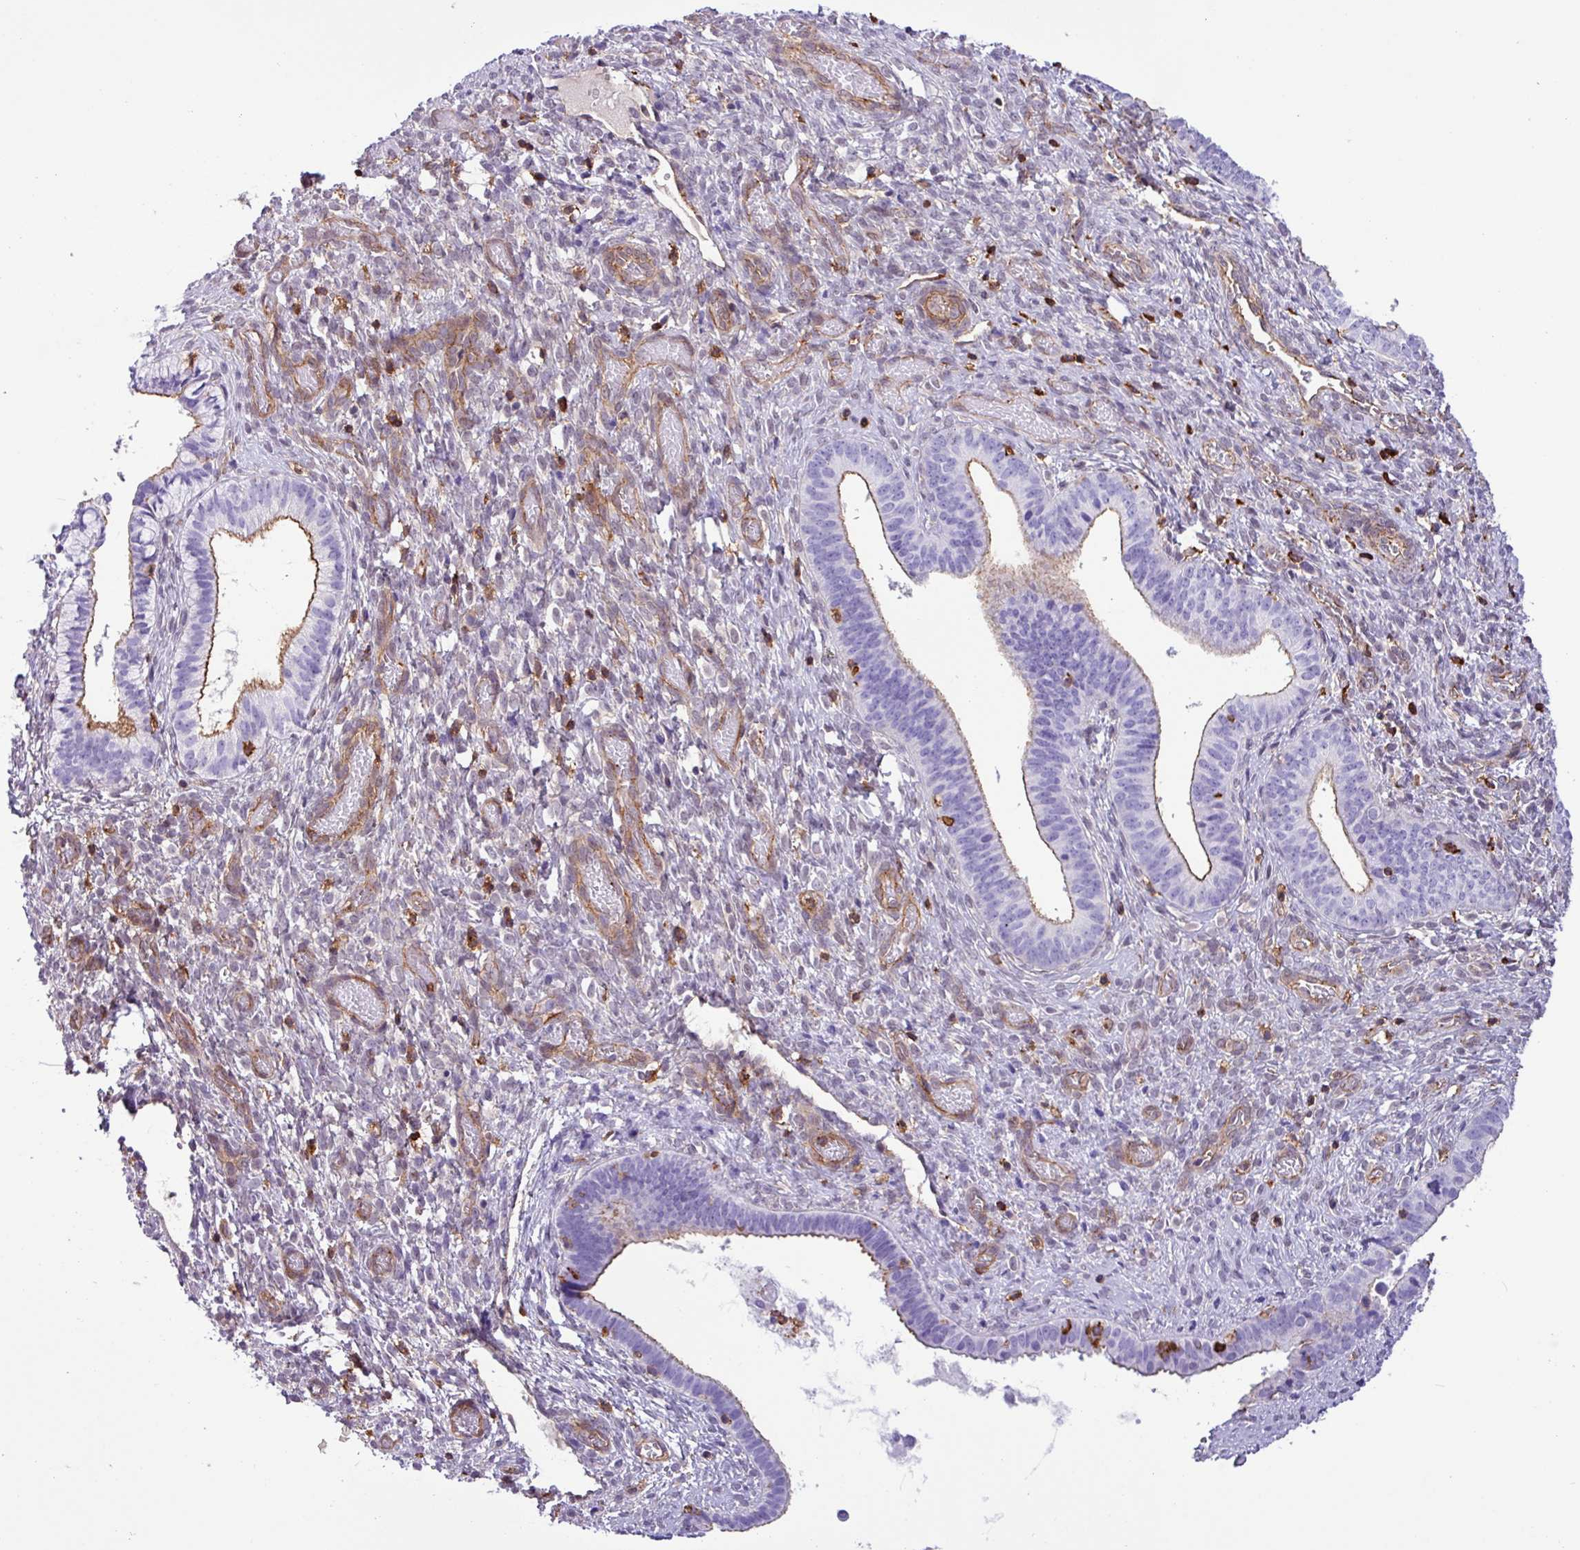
{"staining": {"intensity": "weak", "quantity": "<25%", "location": "cytoplasmic/membranous"}, "tissue": "cervical cancer", "cell_type": "Tumor cells", "image_type": "cancer", "snomed": [{"axis": "morphology", "description": "Squamous cell carcinoma, NOS"}, {"axis": "topography", "description": "Cervix"}], "caption": "High magnification brightfield microscopy of squamous cell carcinoma (cervical) stained with DAB (brown) and counterstained with hematoxylin (blue): tumor cells show no significant staining.", "gene": "PPP1R18", "patient": {"sex": "female", "age": 59}}